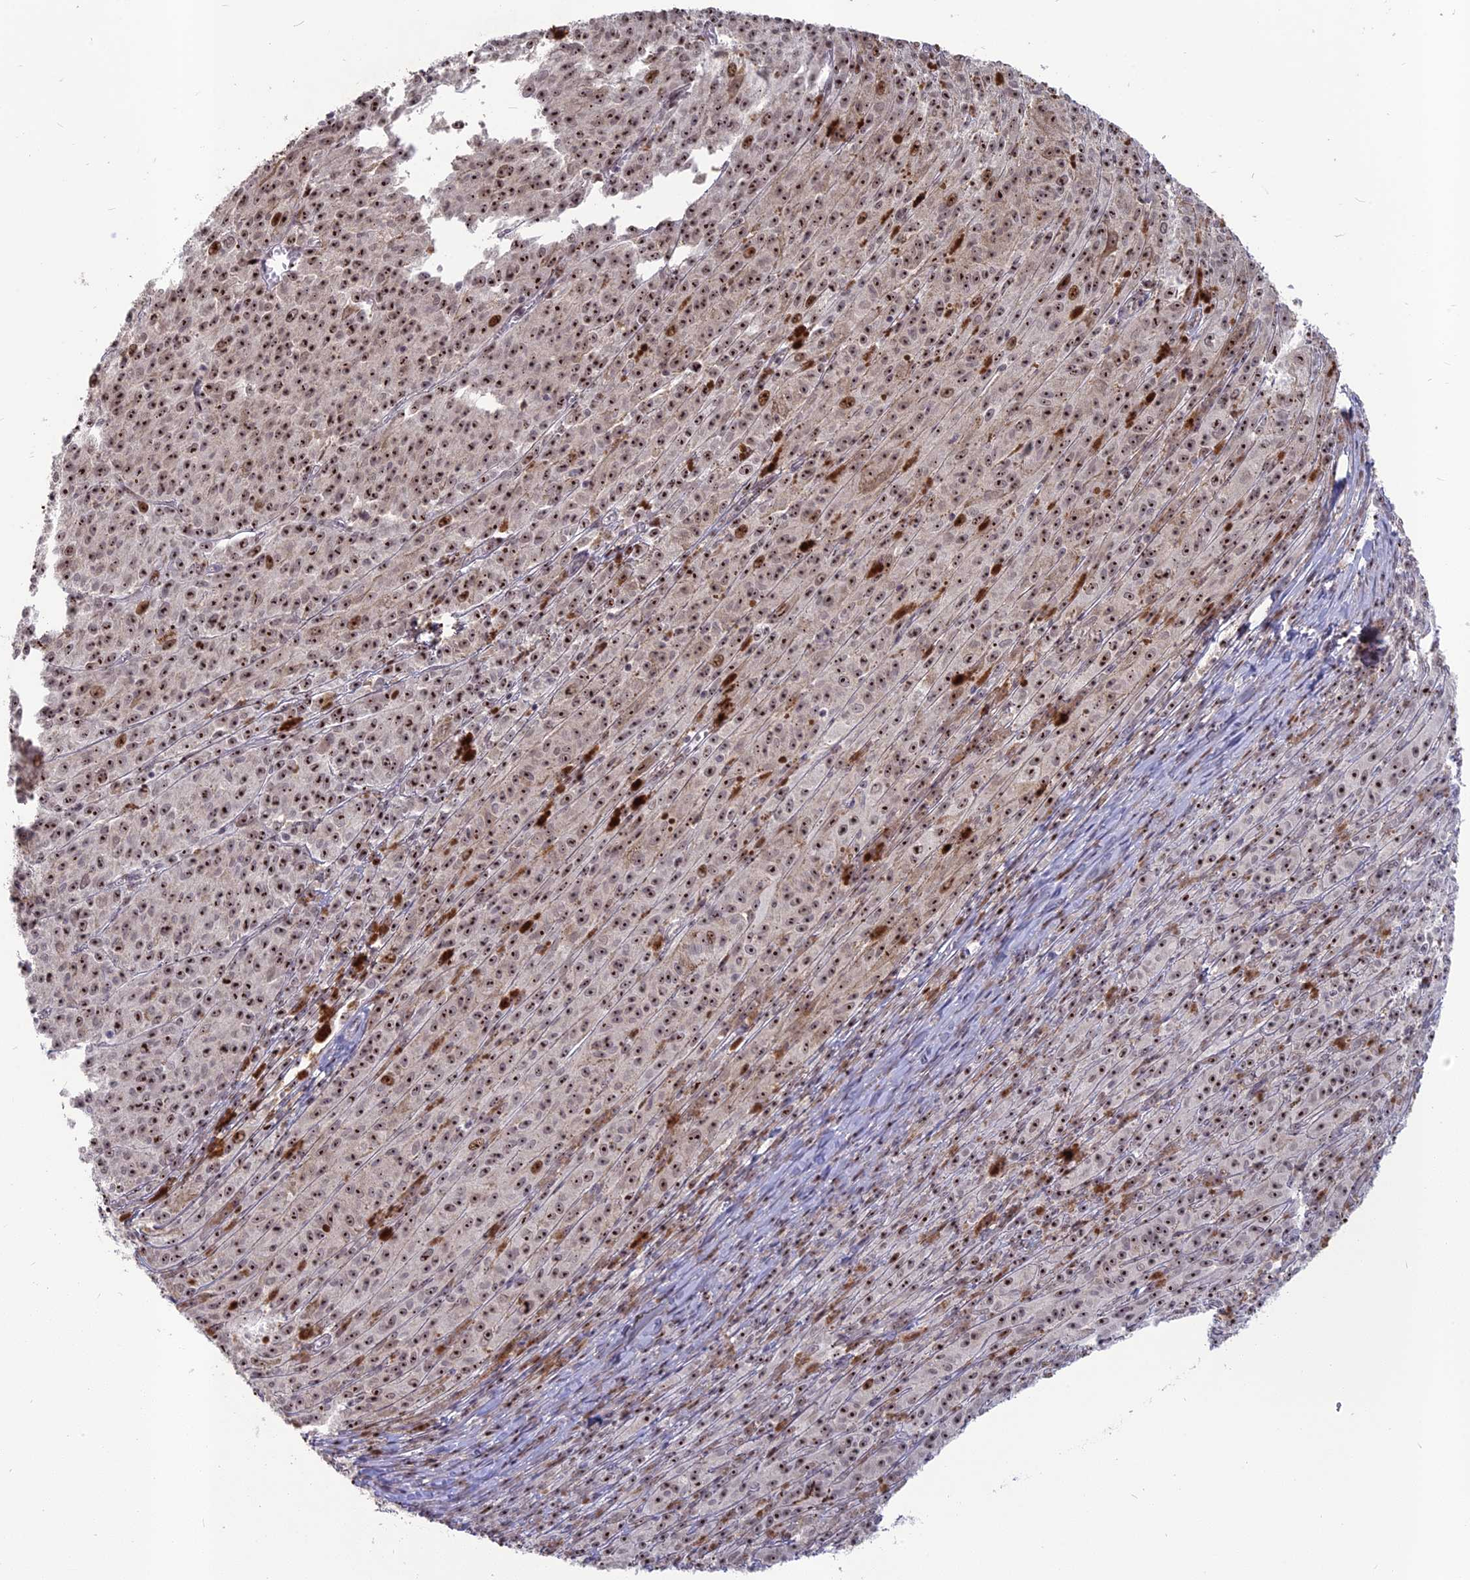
{"staining": {"intensity": "strong", "quantity": ">75%", "location": "nuclear"}, "tissue": "melanoma", "cell_type": "Tumor cells", "image_type": "cancer", "snomed": [{"axis": "morphology", "description": "Malignant melanoma, NOS"}, {"axis": "topography", "description": "Skin"}], "caption": "High-power microscopy captured an IHC histopathology image of malignant melanoma, revealing strong nuclear positivity in about >75% of tumor cells.", "gene": "FAM131A", "patient": {"sex": "female", "age": 52}}